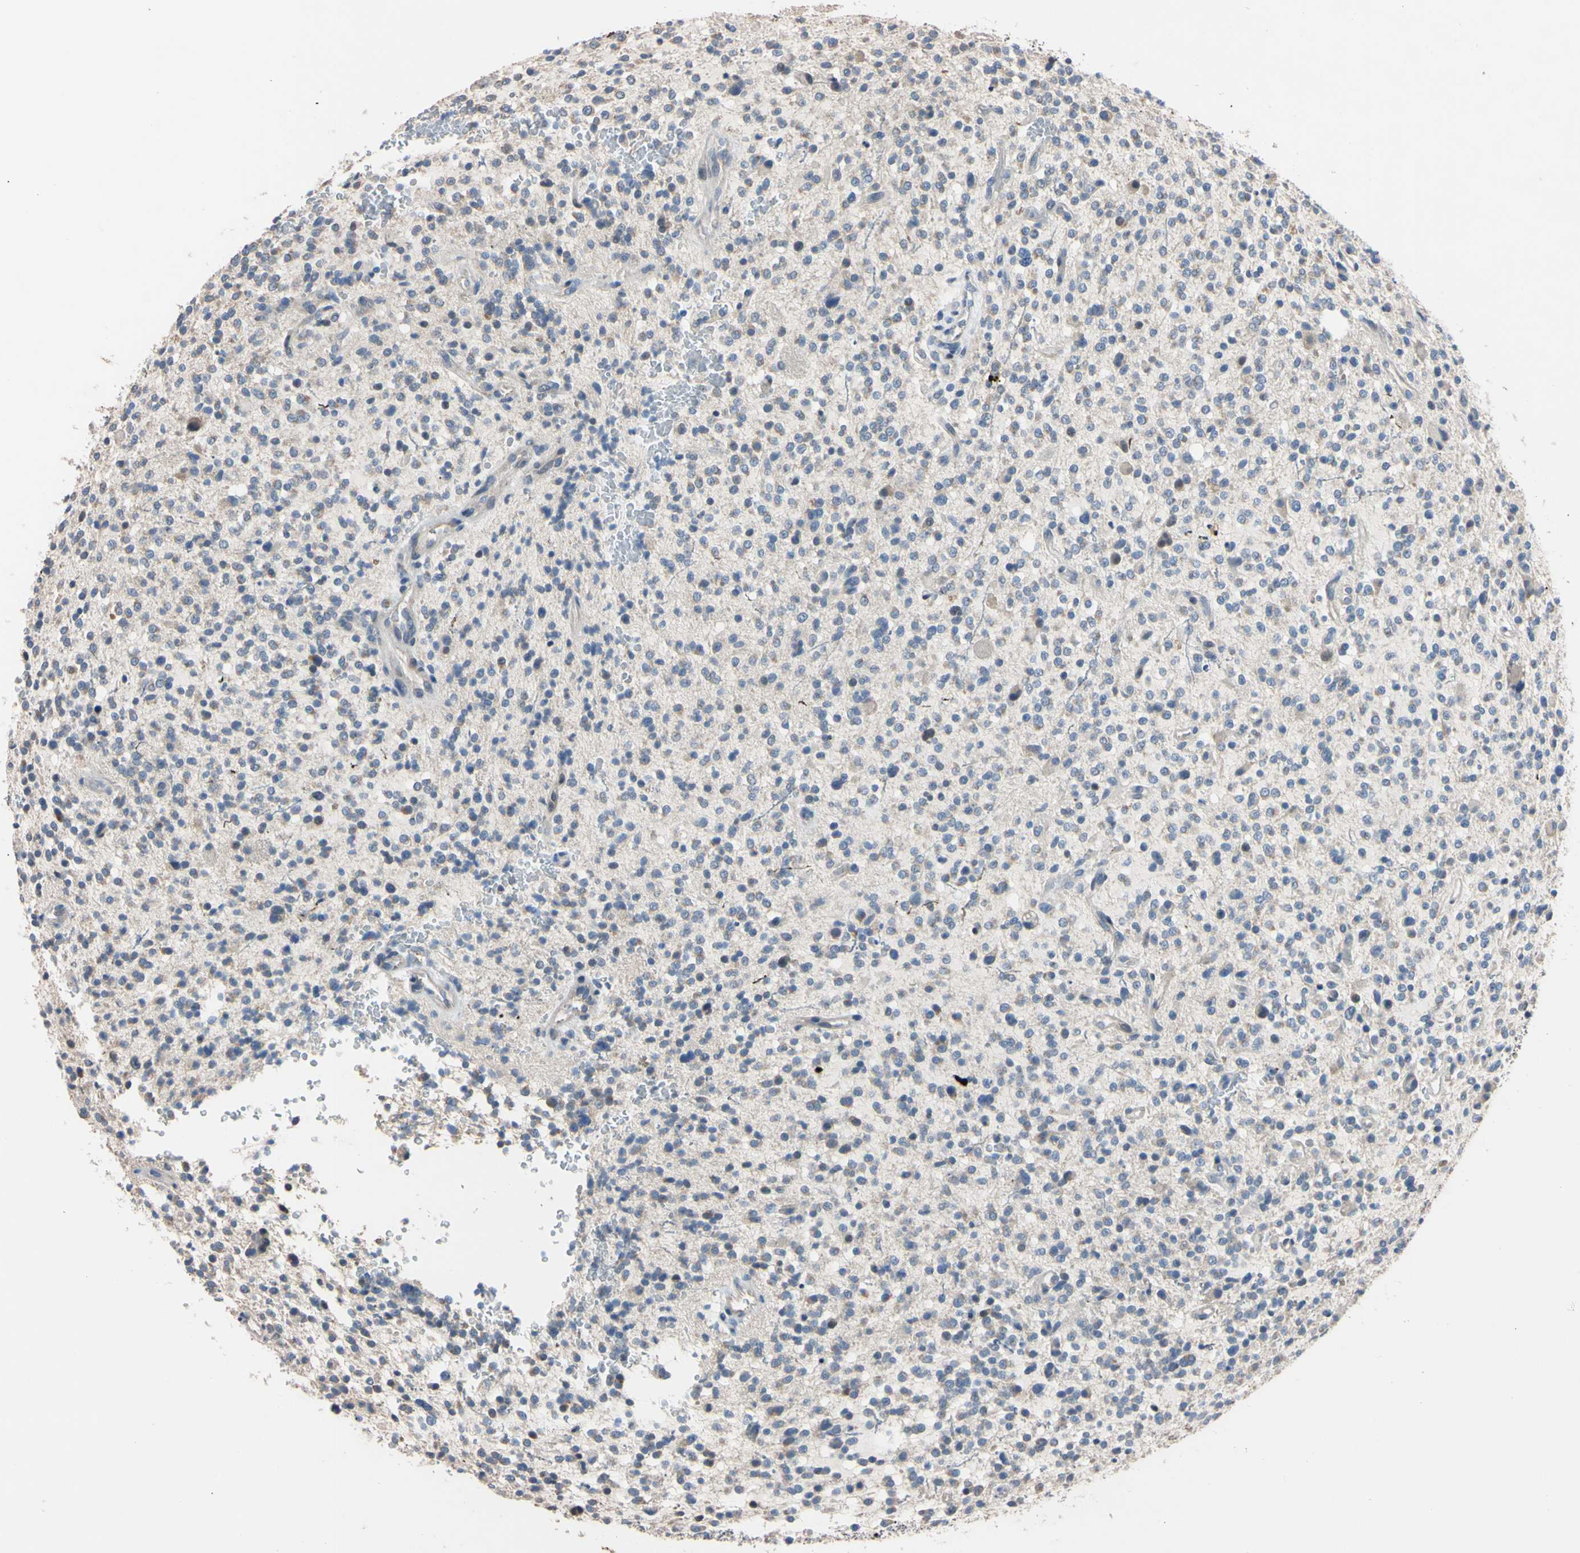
{"staining": {"intensity": "negative", "quantity": "none", "location": "none"}, "tissue": "glioma", "cell_type": "Tumor cells", "image_type": "cancer", "snomed": [{"axis": "morphology", "description": "Glioma, malignant, High grade"}, {"axis": "topography", "description": "Brain"}], "caption": "The micrograph reveals no significant expression in tumor cells of malignant glioma (high-grade). (Immunohistochemistry, brightfield microscopy, high magnification).", "gene": "PNKD", "patient": {"sex": "male", "age": 48}}